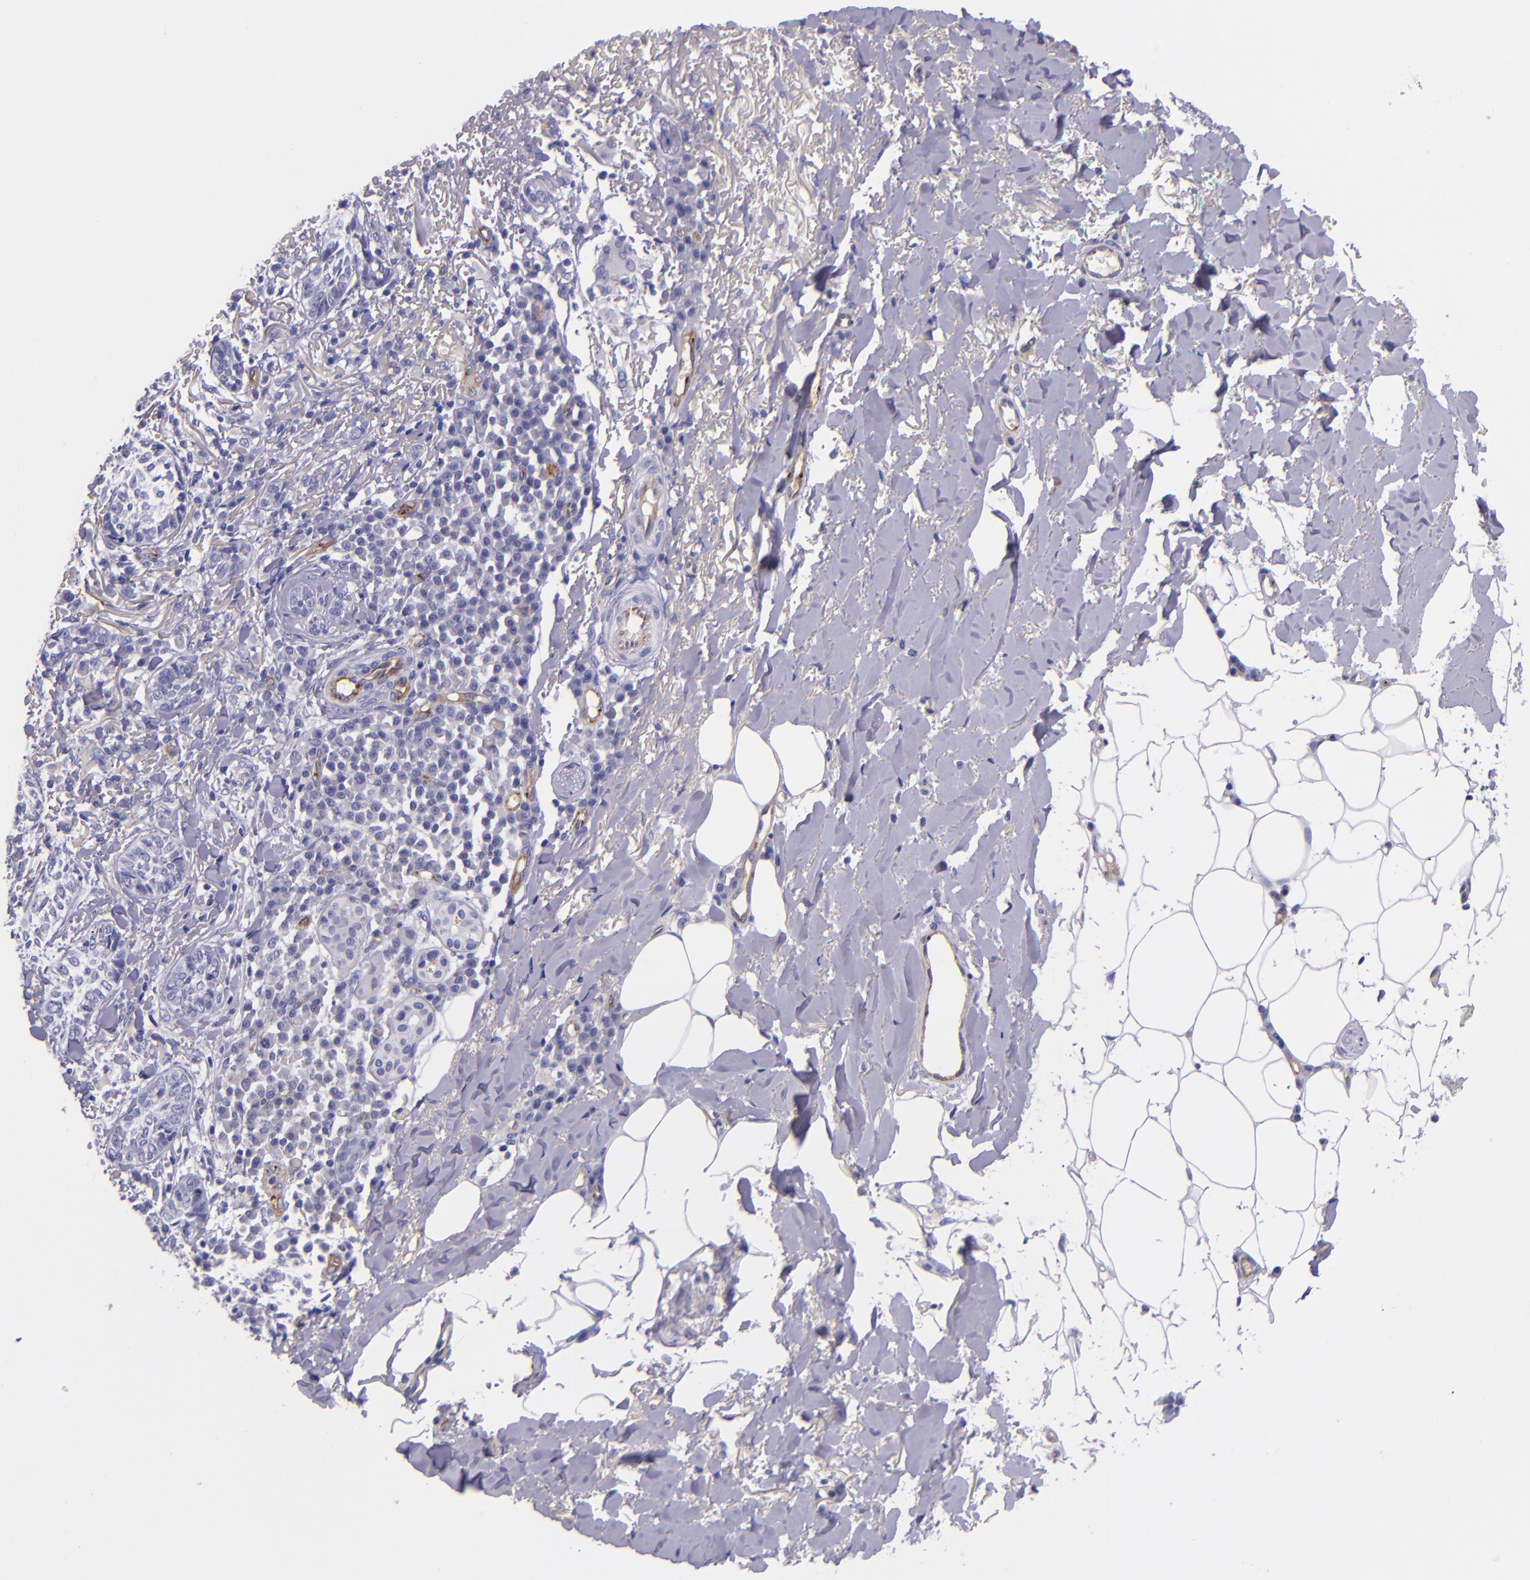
{"staining": {"intensity": "negative", "quantity": "none", "location": "none"}, "tissue": "skin cancer", "cell_type": "Tumor cells", "image_type": "cancer", "snomed": [{"axis": "morphology", "description": "Basal cell carcinoma"}, {"axis": "topography", "description": "Skin"}], "caption": "This is an immunohistochemistry photomicrograph of human basal cell carcinoma (skin). There is no staining in tumor cells.", "gene": "NOS3", "patient": {"sex": "female", "age": 89}}